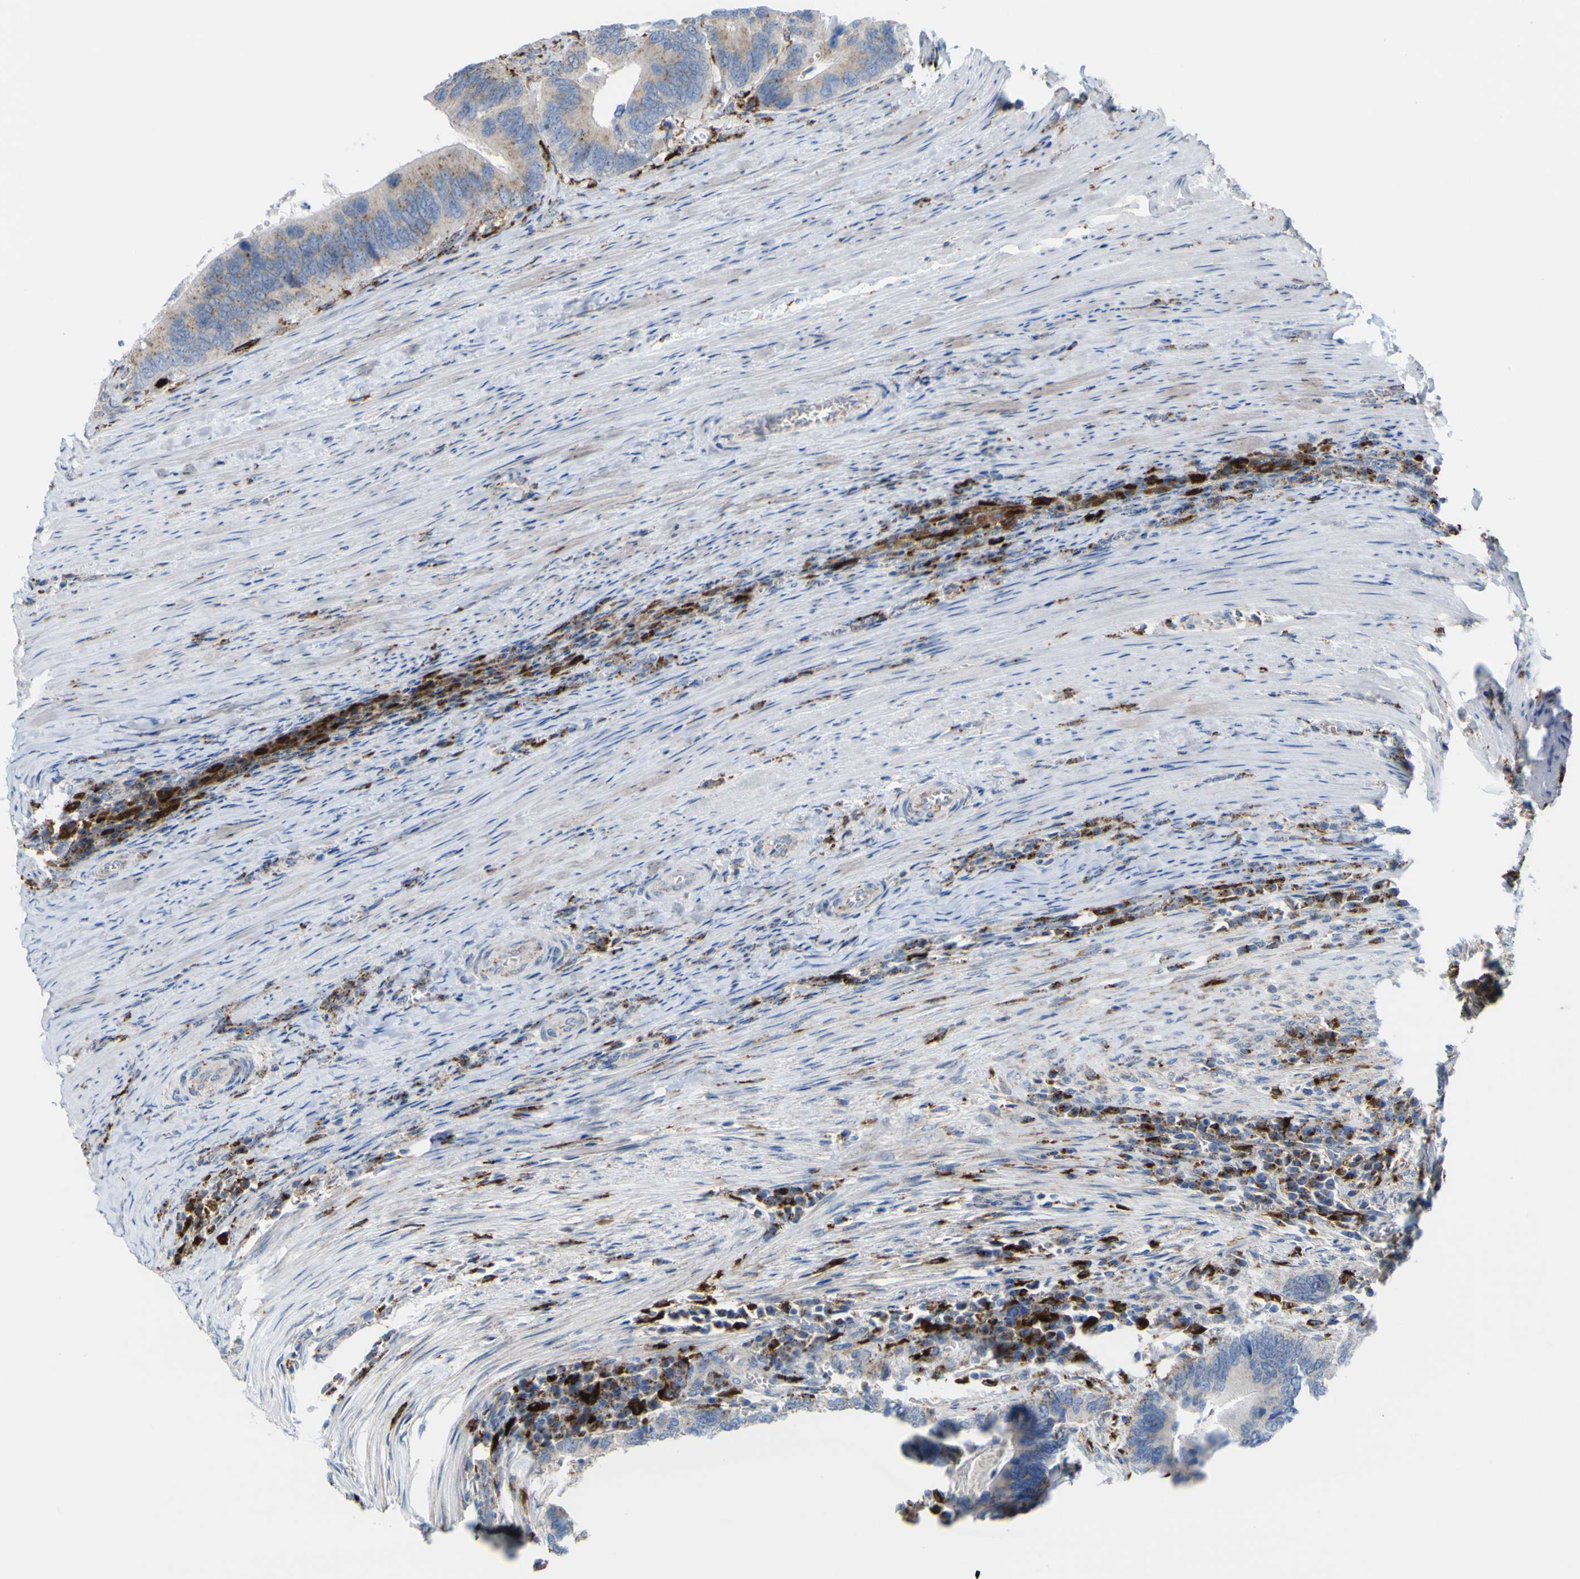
{"staining": {"intensity": "weak", "quantity": "25%-75%", "location": "cytoplasmic/membranous"}, "tissue": "colorectal cancer", "cell_type": "Tumor cells", "image_type": "cancer", "snomed": [{"axis": "morphology", "description": "Adenocarcinoma, NOS"}, {"axis": "topography", "description": "Colon"}], "caption": "Immunohistochemistry (IHC) histopathology image of human colorectal cancer (adenocarcinoma) stained for a protein (brown), which reveals low levels of weak cytoplasmic/membranous expression in about 25%-75% of tumor cells.", "gene": "PLD3", "patient": {"sex": "male", "age": 72}}